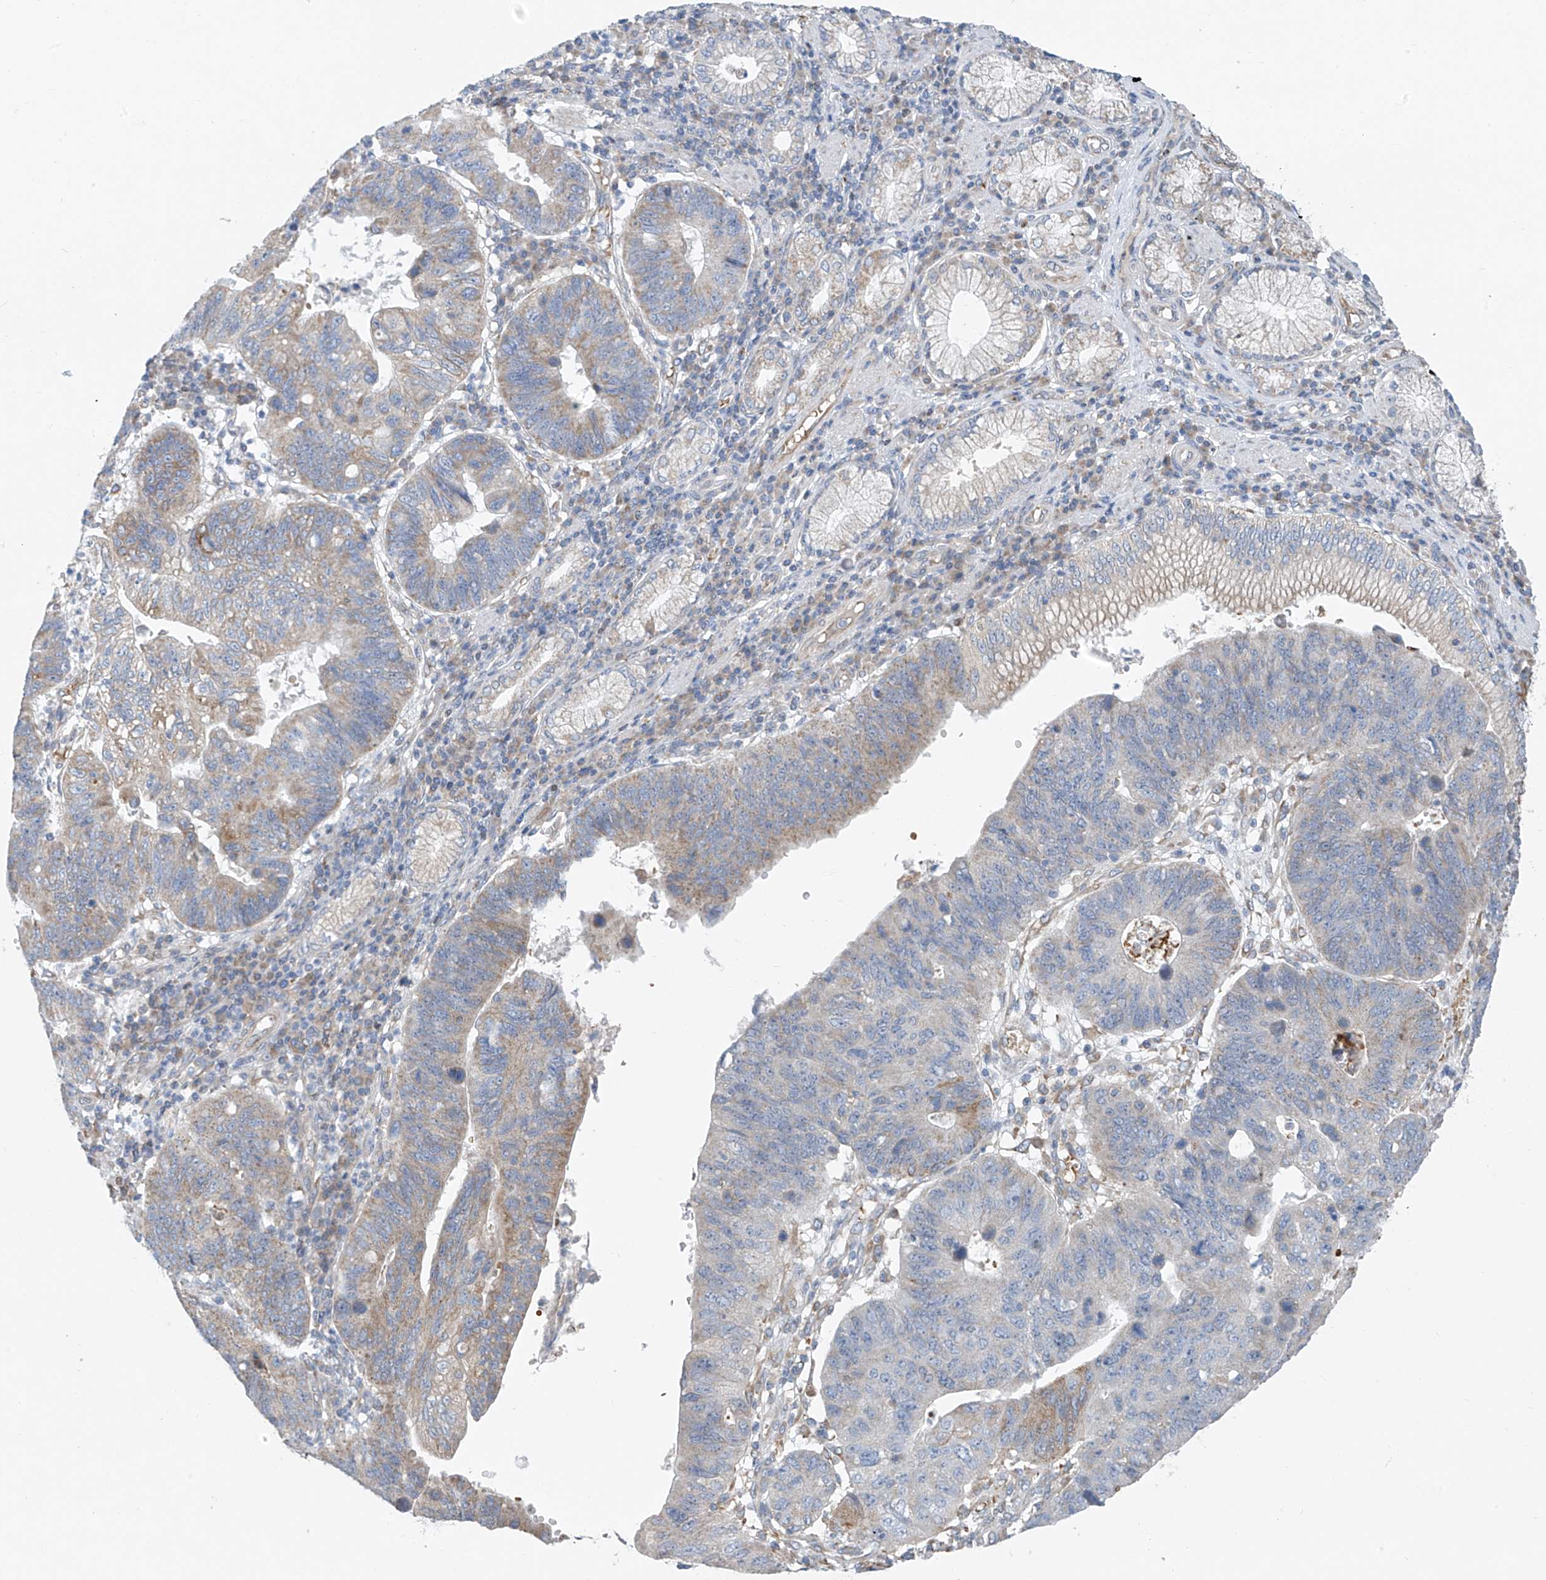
{"staining": {"intensity": "weak", "quantity": ">75%", "location": "cytoplasmic/membranous"}, "tissue": "stomach cancer", "cell_type": "Tumor cells", "image_type": "cancer", "snomed": [{"axis": "morphology", "description": "Adenocarcinoma, NOS"}, {"axis": "topography", "description": "Stomach"}], "caption": "Stomach cancer tissue displays weak cytoplasmic/membranous staining in about >75% of tumor cells", "gene": "EOMES", "patient": {"sex": "male", "age": 59}}